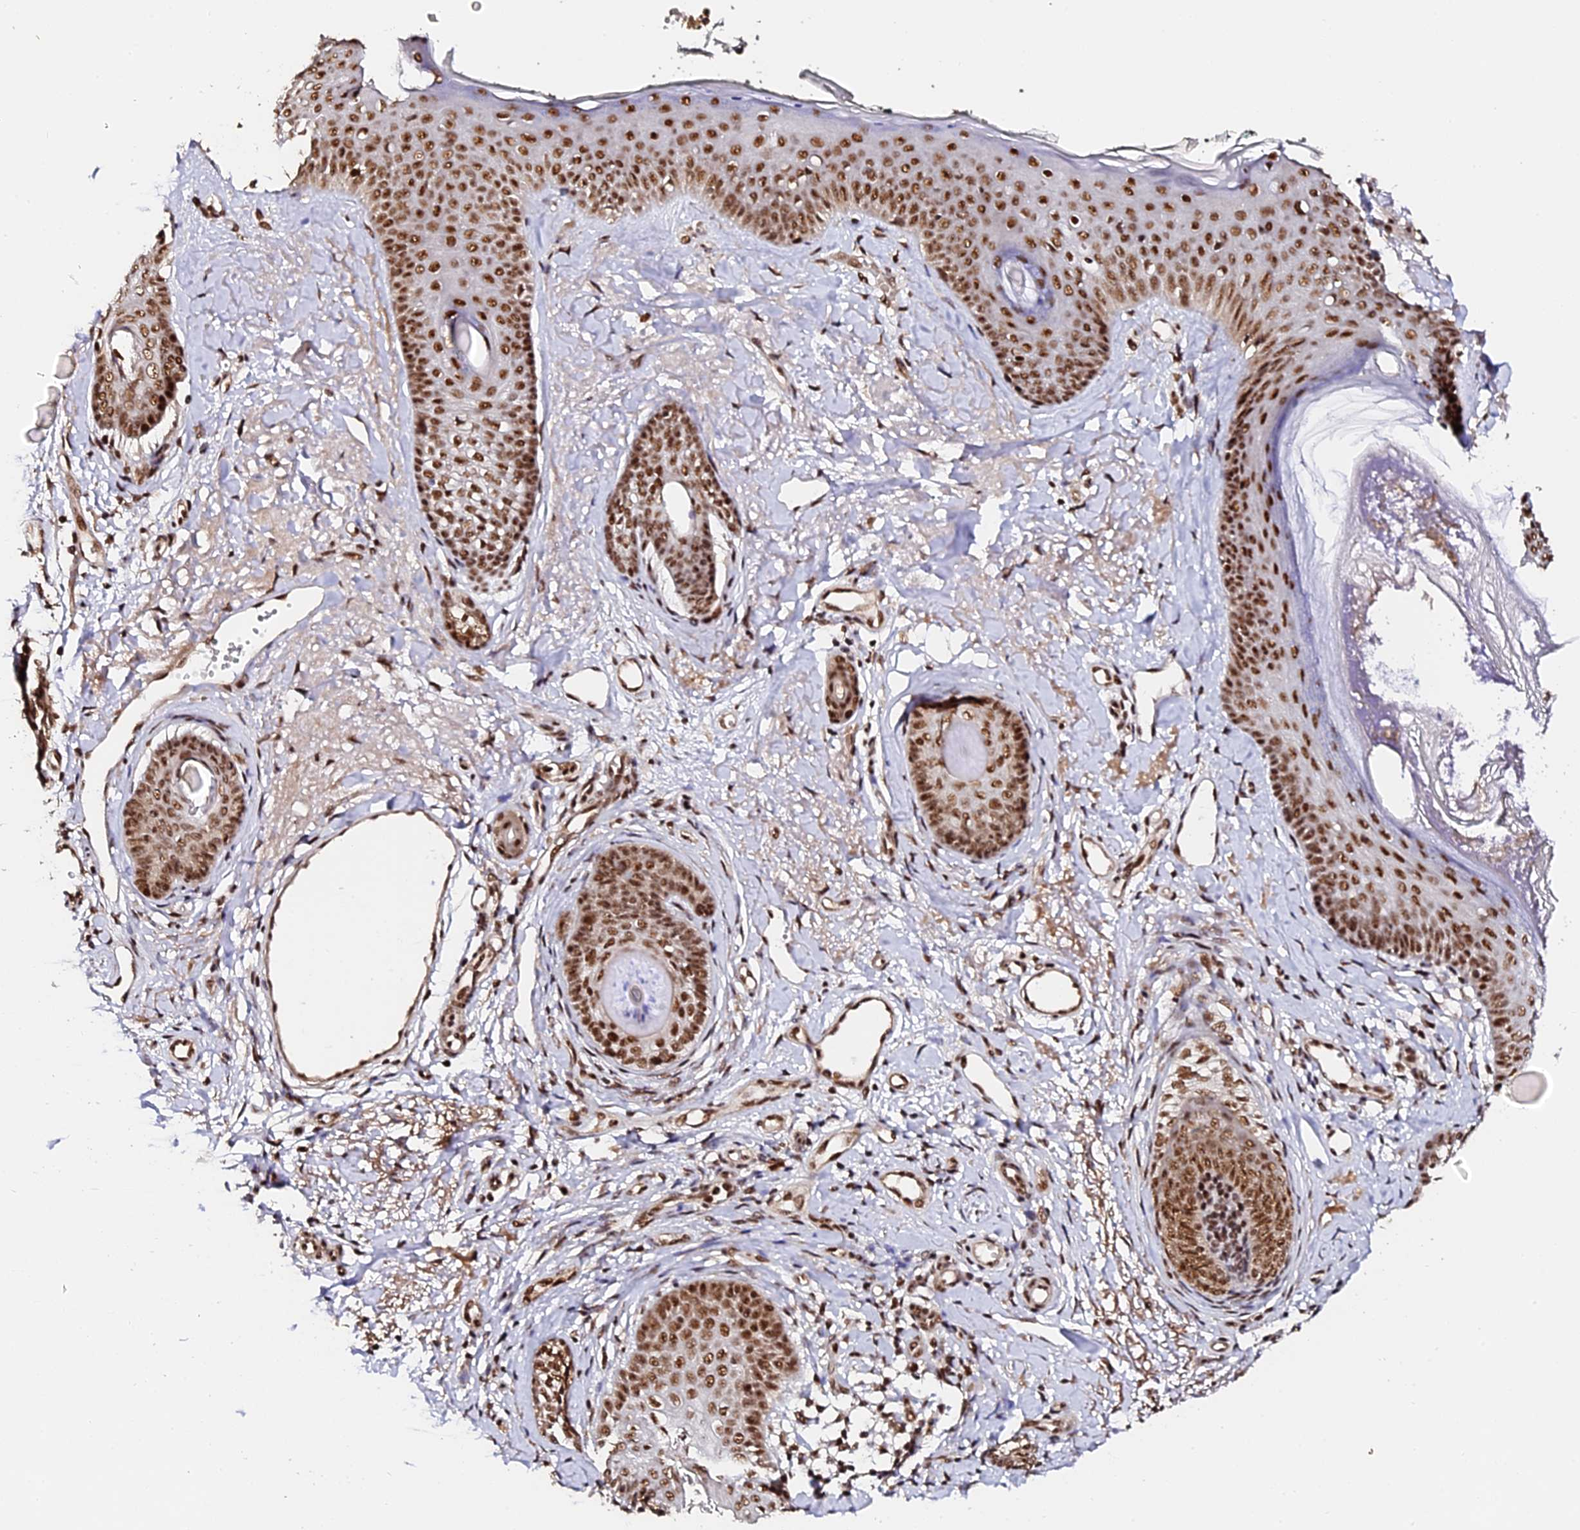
{"staining": {"intensity": "strong", "quantity": ">75%", "location": "nuclear"}, "tissue": "skin cancer", "cell_type": "Tumor cells", "image_type": "cancer", "snomed": [{"axis": "morphology", "description": "Basal cell carcinoma"}, {"axis": "topography", "description": "Skin"}], "caption": "An immunohistochemistry image of neoplastic tissue is shown. Protein staining in brown highlights strong nuclear positivity in basal cell carcinoma (skin) within tumor cells.", "gene": "MCRS1", "patient": {"sex": "female", "age": 81}}